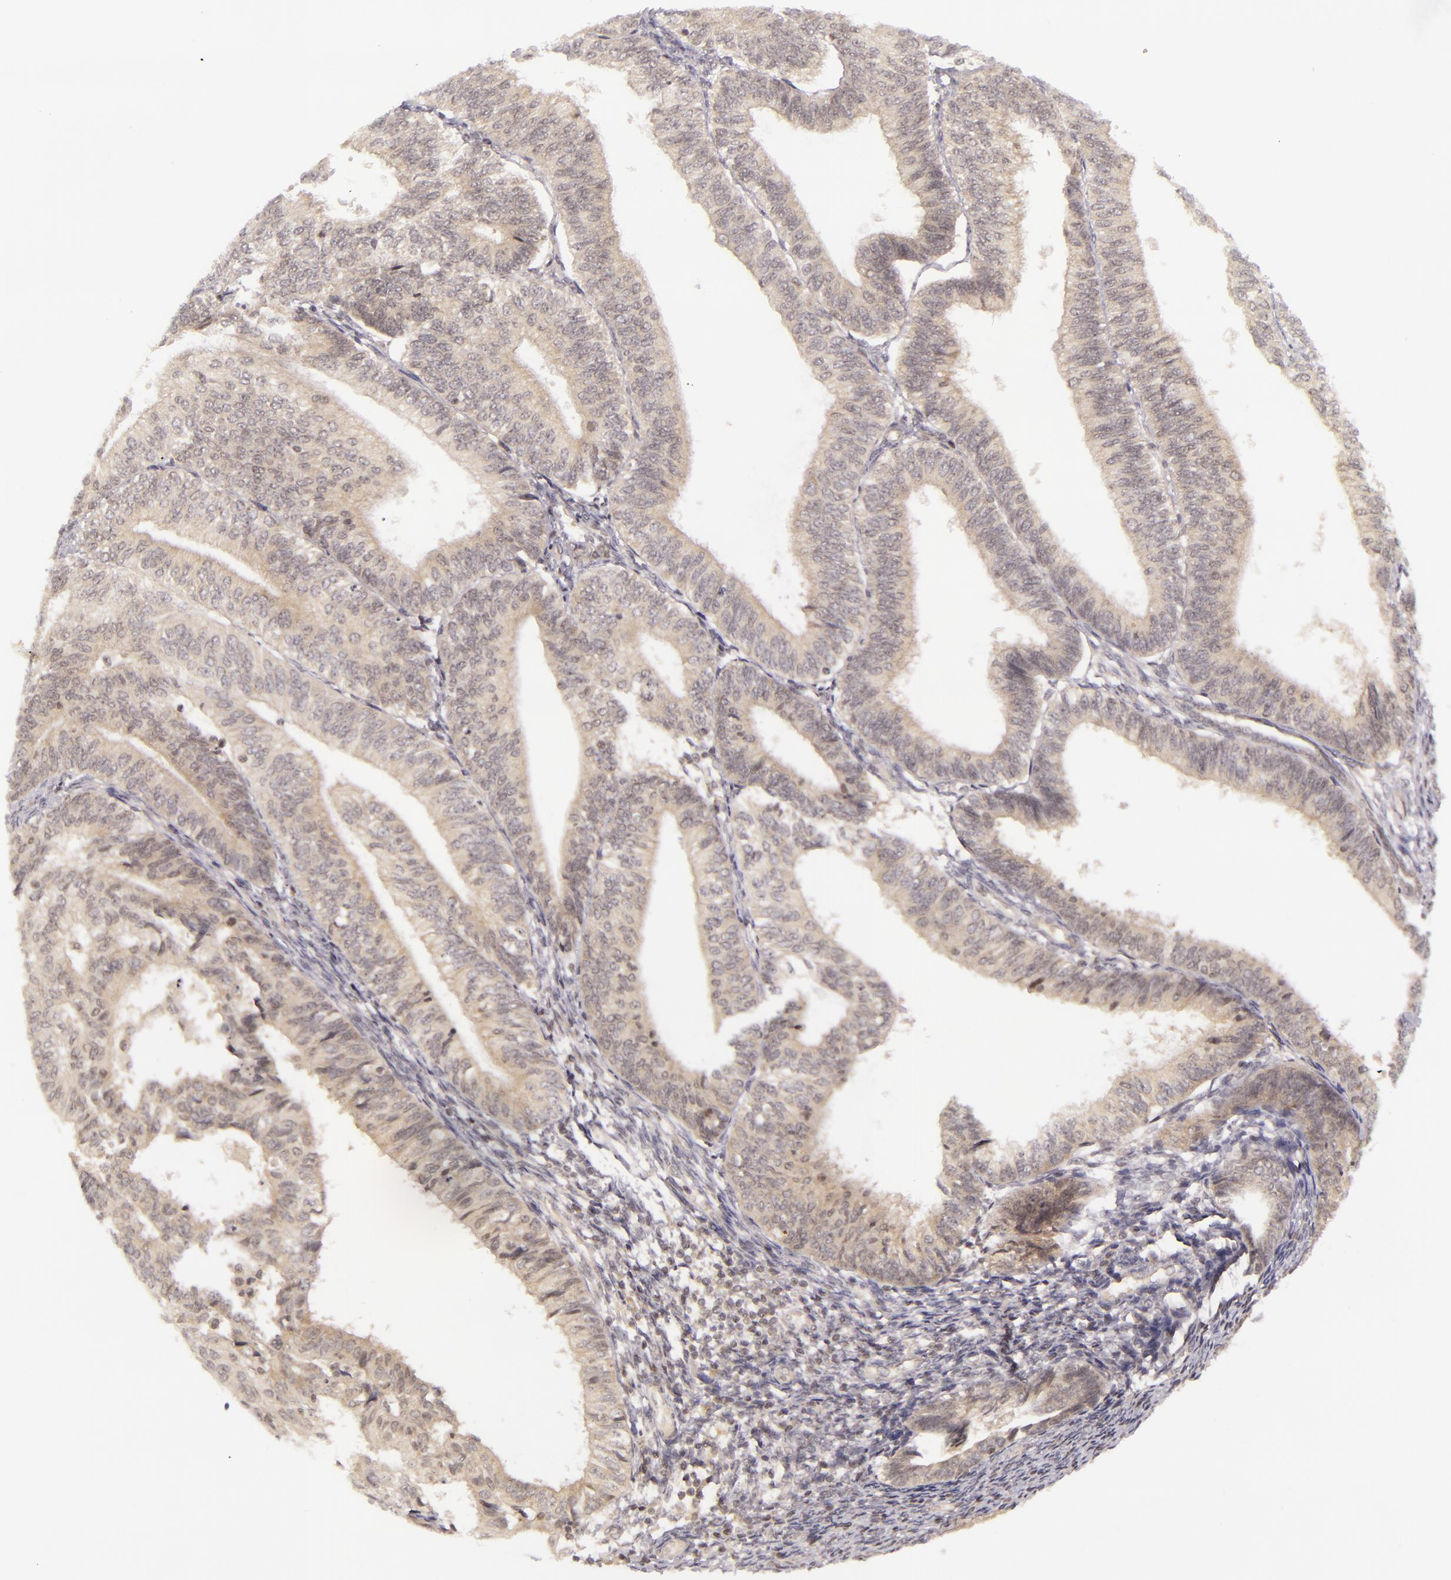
{"staining": {"intensity": "weak", "quantity": ">75%", "location": "cytoplasmic/membranous"}, "tissue": "endometrial cancer", "cell_type": "Tumor cells", "image_type": "cancer", "snomed": [{"axis": "morphology", "description": "Adenocarcinoma, NOS"}, {"axis": "topography", "description": "Endometrium"}], "caption": "This image displays endometrial cancer stained with IHC to label a protein in brown. The cytoplasmic/membranous of tumor cells show weak positivity for the protein. Nuclei are counter-stained blue.", "gene": "CASP8", "patient": {"sex": "female", "age": 55}}